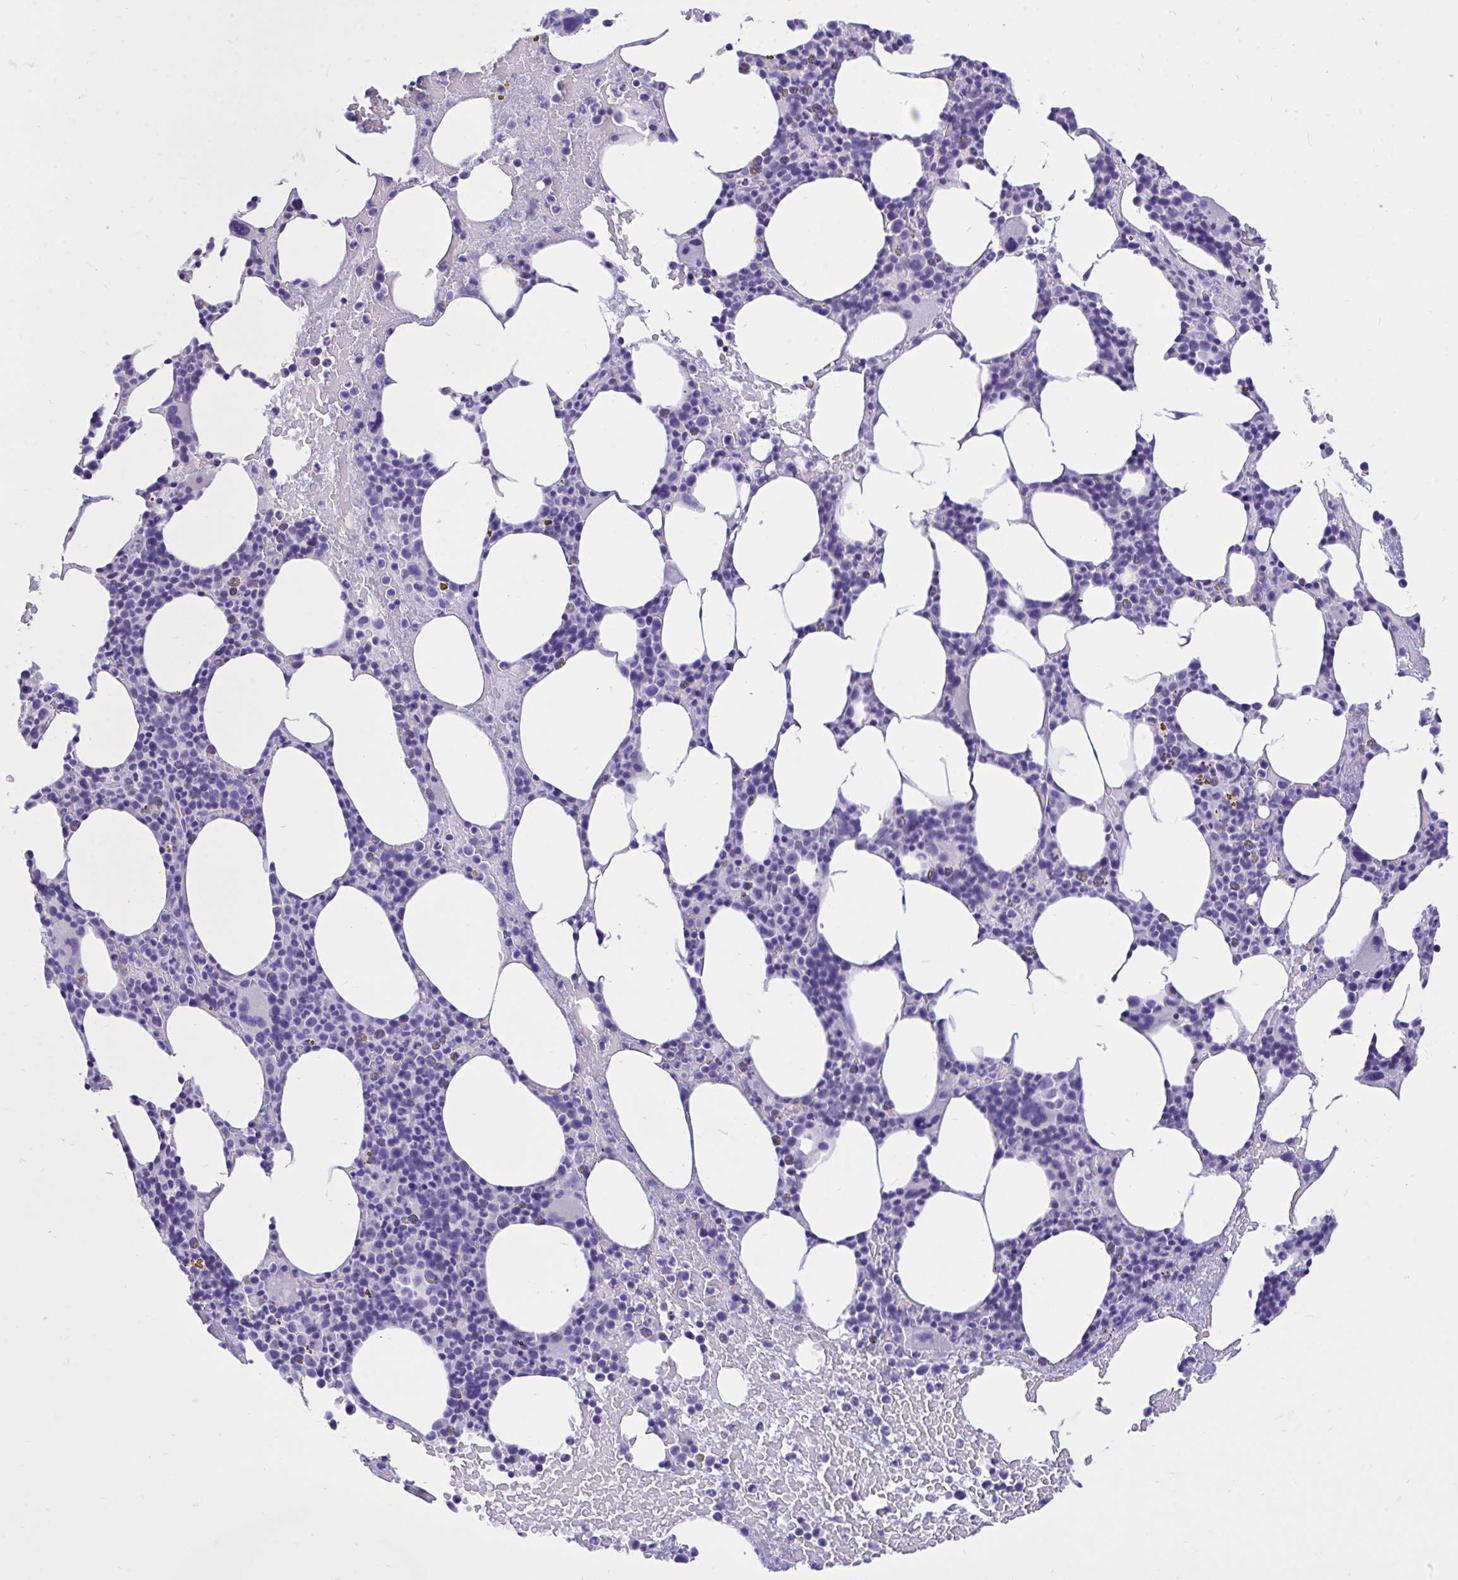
{"staining": {"intensity": "negative", "quantity": "none", "location": "none"}, "tissue": "bone marrow", "cell_type": "Hematopoietic cells", "image_type": "normal", "snomed": [{"axis": "morphology", "description": "Normal tissue, NOS"}, {"axis": "topography", "description": "Bone marrow"}], "caption": "Bone marrow was stained to show a protein in brown. There is no significant expression in hematopoietic cells. Brightfield microscopy of IHC stained with DAB (brown) and hematoxylin (blue), captured at high magnification.", "gene": "MON1A", "patient": {"sex": "female", "age": 62}}